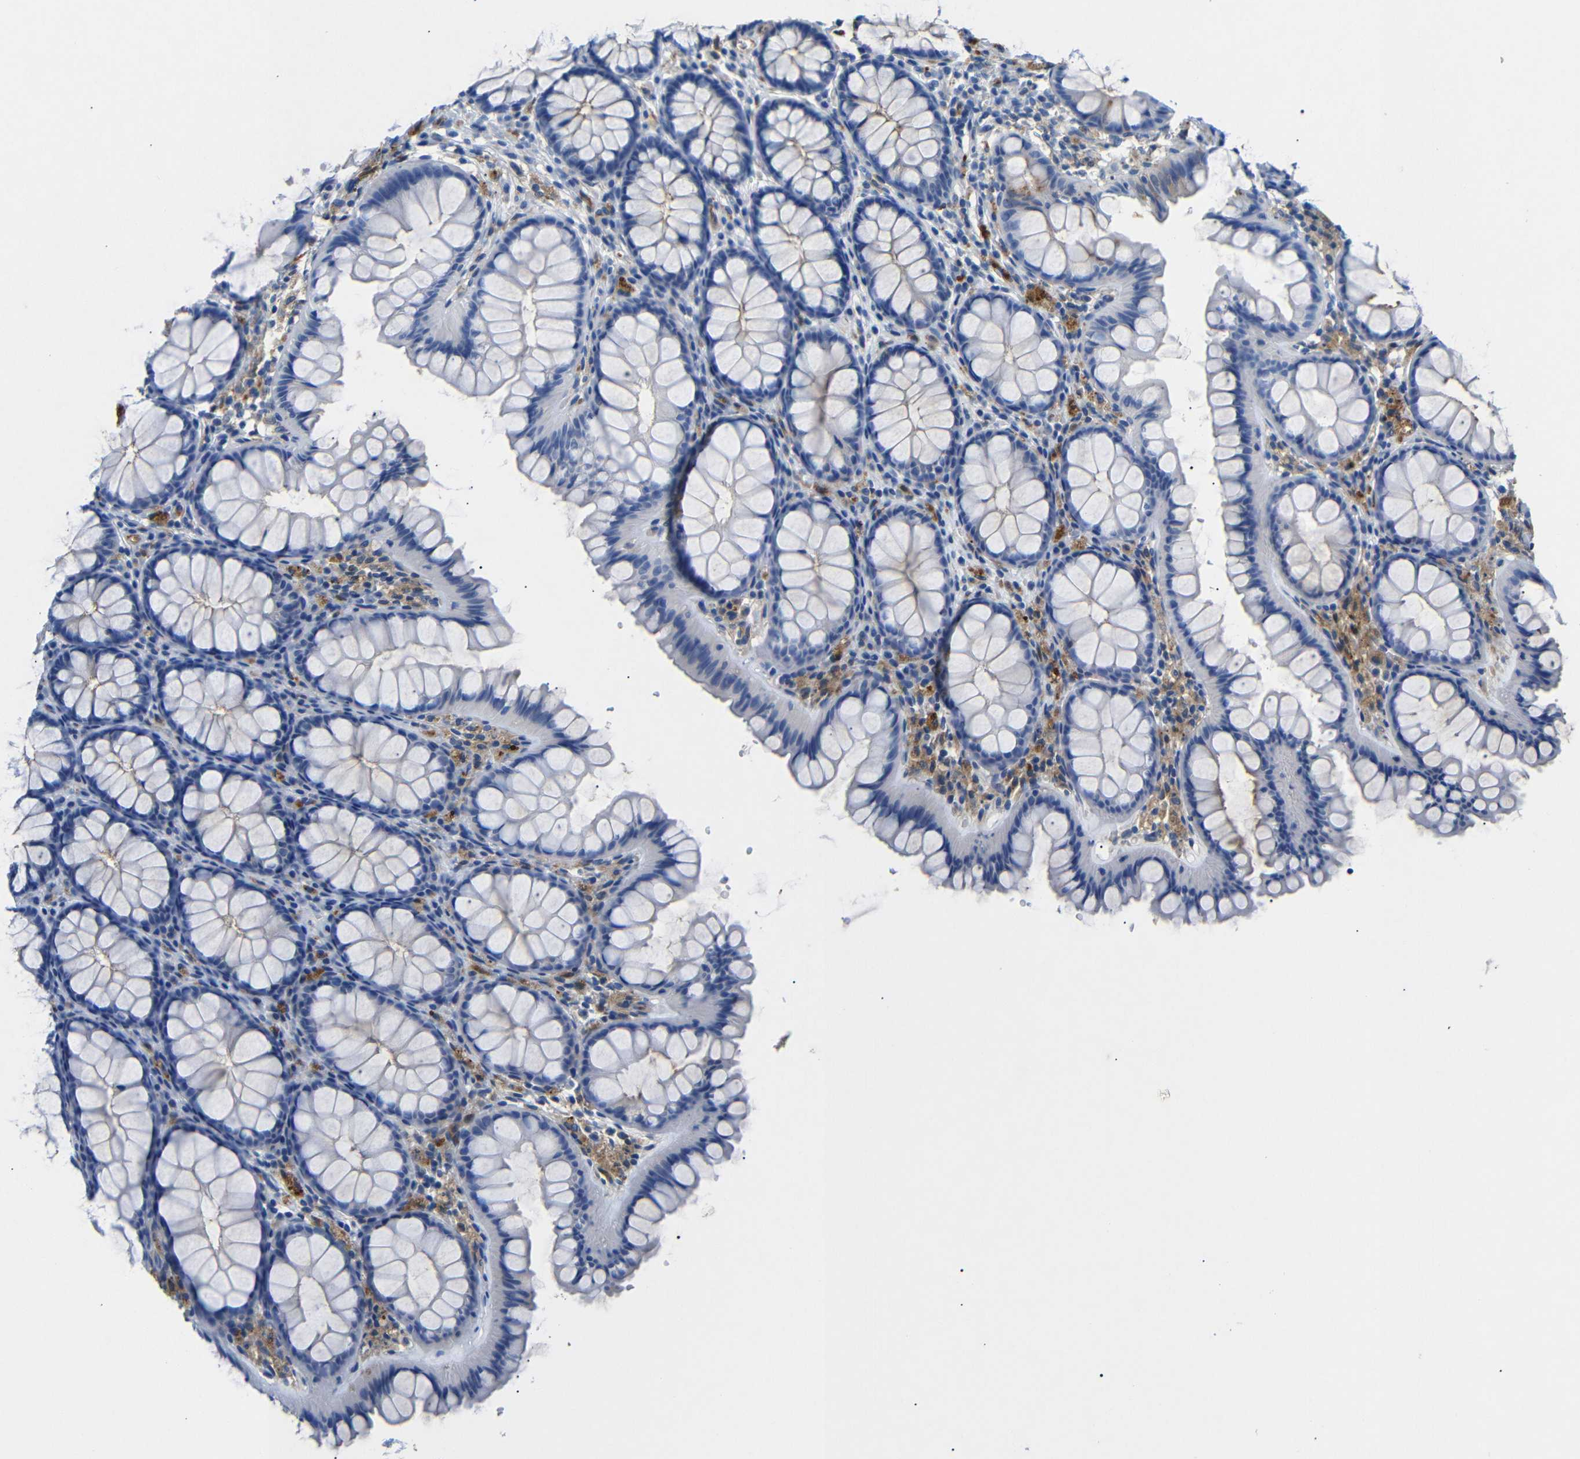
{"staining": {"intensity": "moderate", "quantity": ">75%", "location": "cytoplasmic/membranous"}, "tissue": "colon", "cell_type": "Endothelial cells", "image_type": "normal", "snomed": [{"axis": "morphology", "description": "Normal tissue, NOS"}, {"axis": "topography", "description": "Colon"}], "caption": "DAB (3,3'-diaminobenzidine) immunohistochemical staining of unremarkable human colon demonstrates moderate cytoplasmic/membranous protein expression in about >75% of endothelial cells. The protein is stained brown, and the nuclei are stained in blue (DAB (3,3'-diaminobenzidine) IHC with brightfield microscopy, high magnification).", "gene": "SDCBP", "patient": {"sex": "female", "age": 55}}